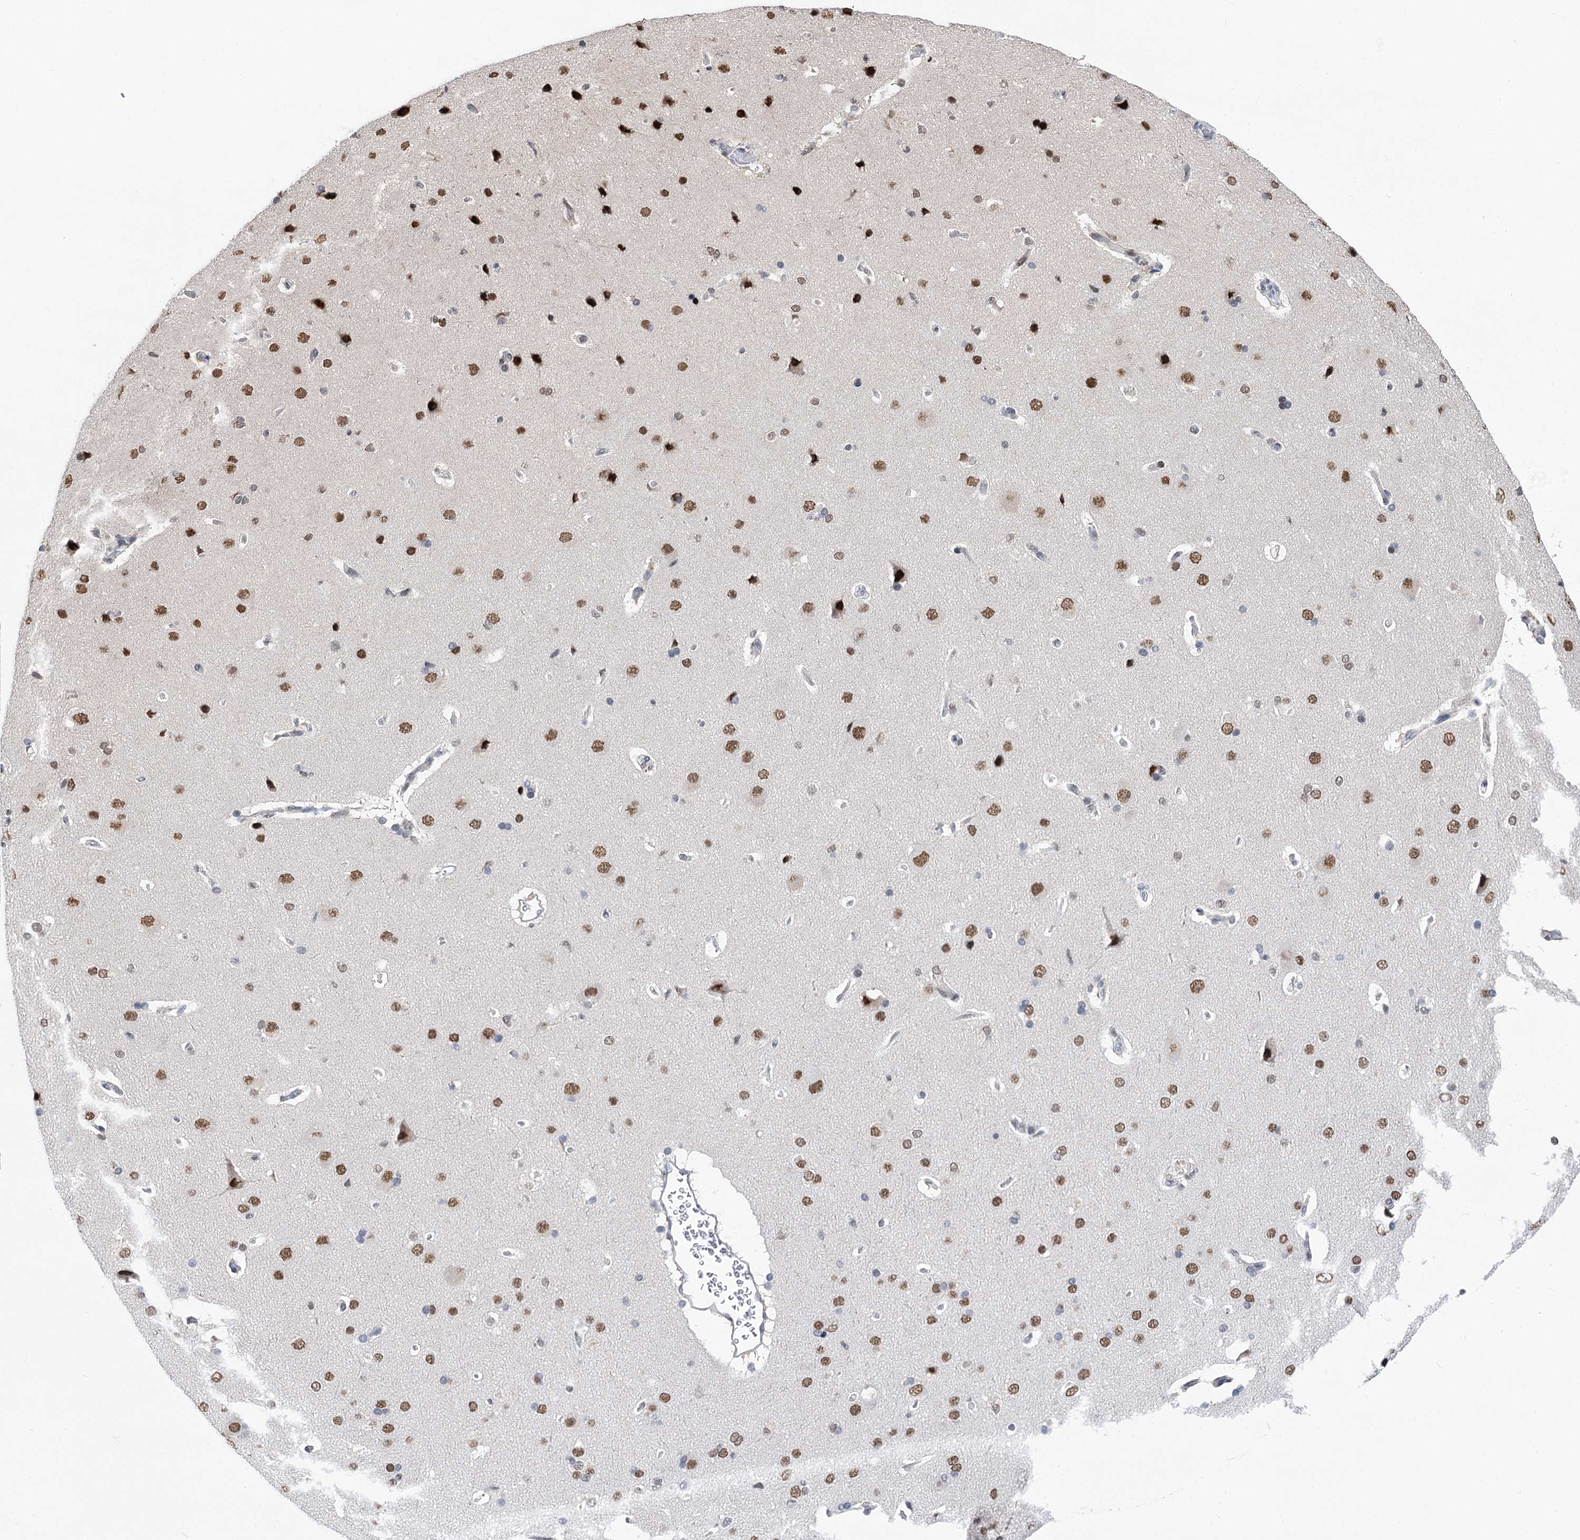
{"staining": {"intensity": "negative", "quantity": "none", "location": "none"}, "tissue": "cerebral cortex", "cell_type": "Endothelial cells", "image_type": "normal", "snomed": [{"axis": "morphology", "description": "Normal tissue, NOS"}, {"axis": "topography", "description": "Cerebral cortex"}], "caption": "Photomicrograph shows no protein staining in endothelial cells of normal cerebral cortex.", "gene": "POU4F3", "patient": {"sex": "male", "age": 62}}